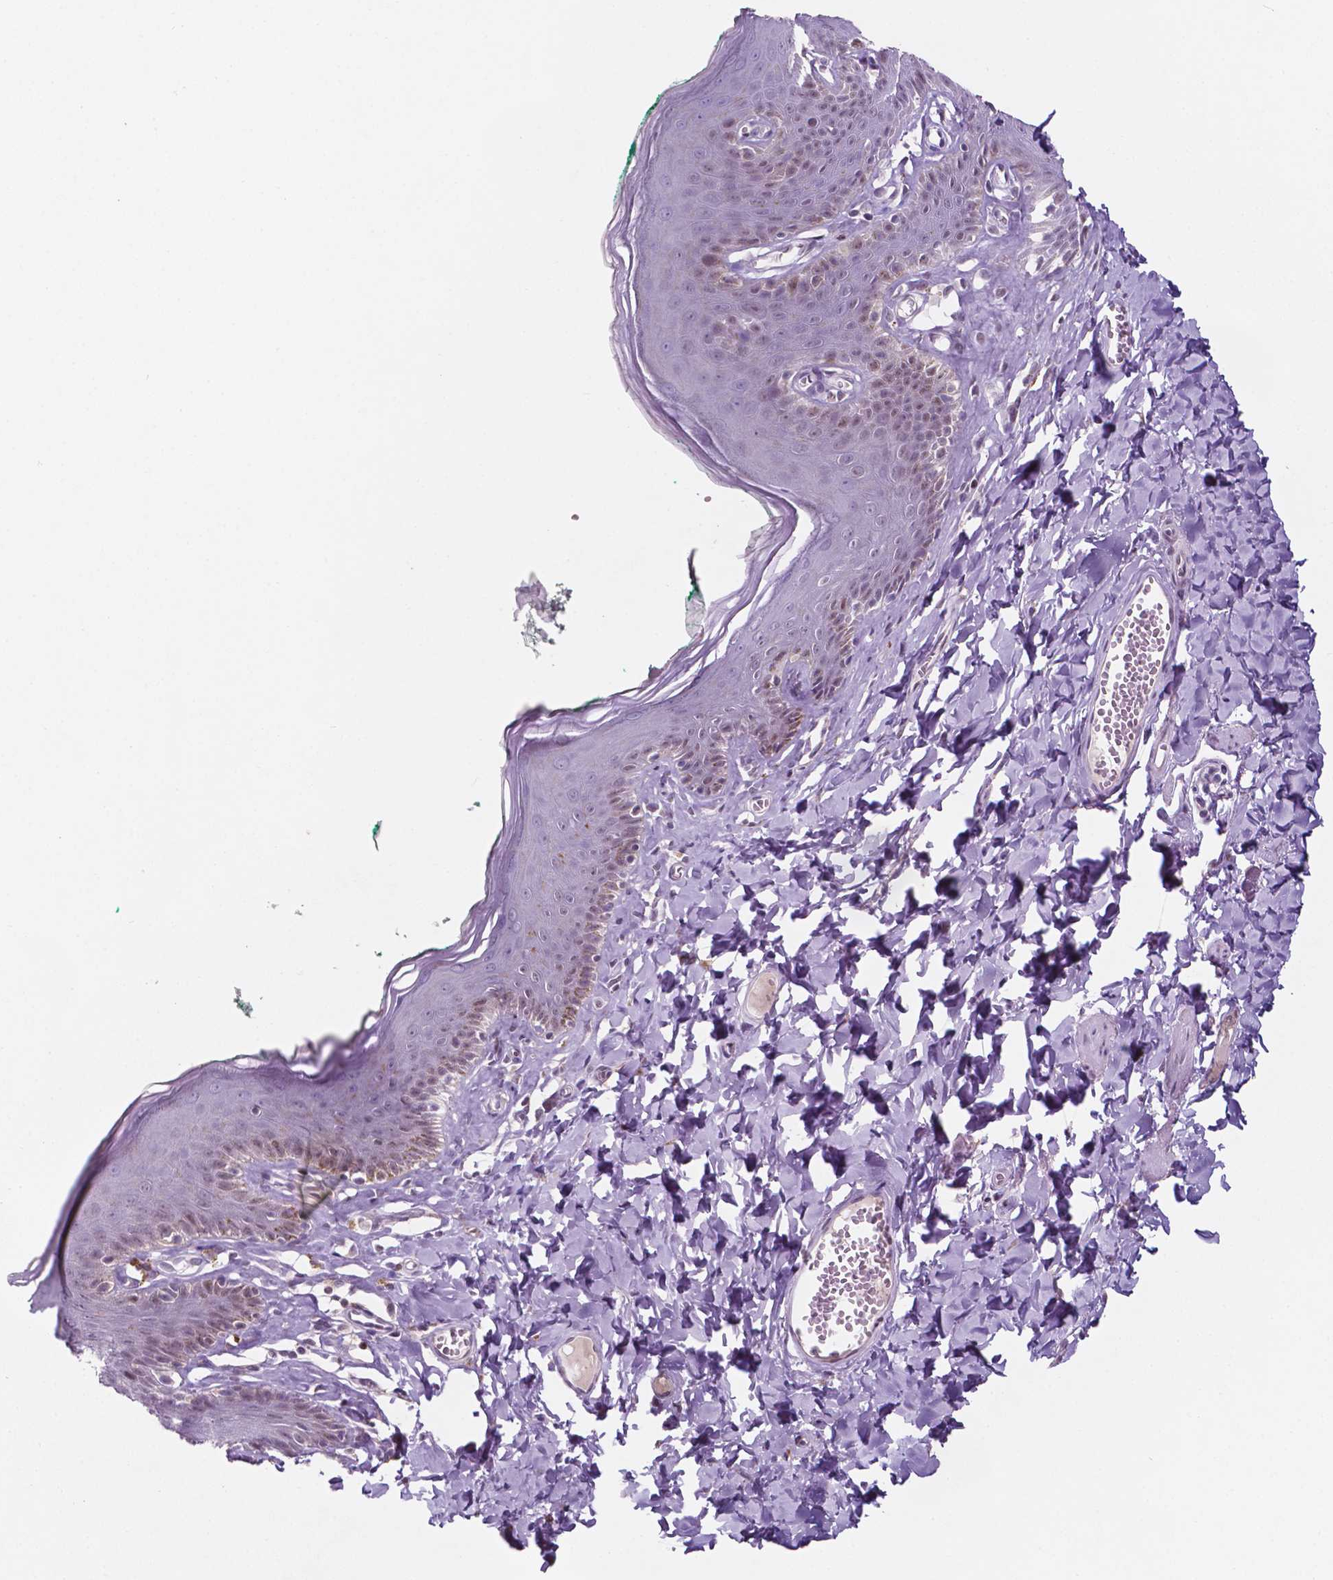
{"staining": {"intensity": "weak", "quantity": "<25%", "location": "cytoplasmic/membranous"}, "tissue": "skin", "cell_type": "Epidermal cells", "image_type": "normal", "snomed": [{"axis": "morphology", "description": "Normal tissue, NOS"}, {"axis": "topography", "description": "Vulva"}, {"axis": "topography", "description": "Peripheral nerve tissue"}], "caption": "Epidermal cells show no significant protein staining in normal skin. (Brightfield microscopy of DAB IHC at high magnification).", "gene": "FAM50B", "patient": {"sex": "female", "age": 66}}